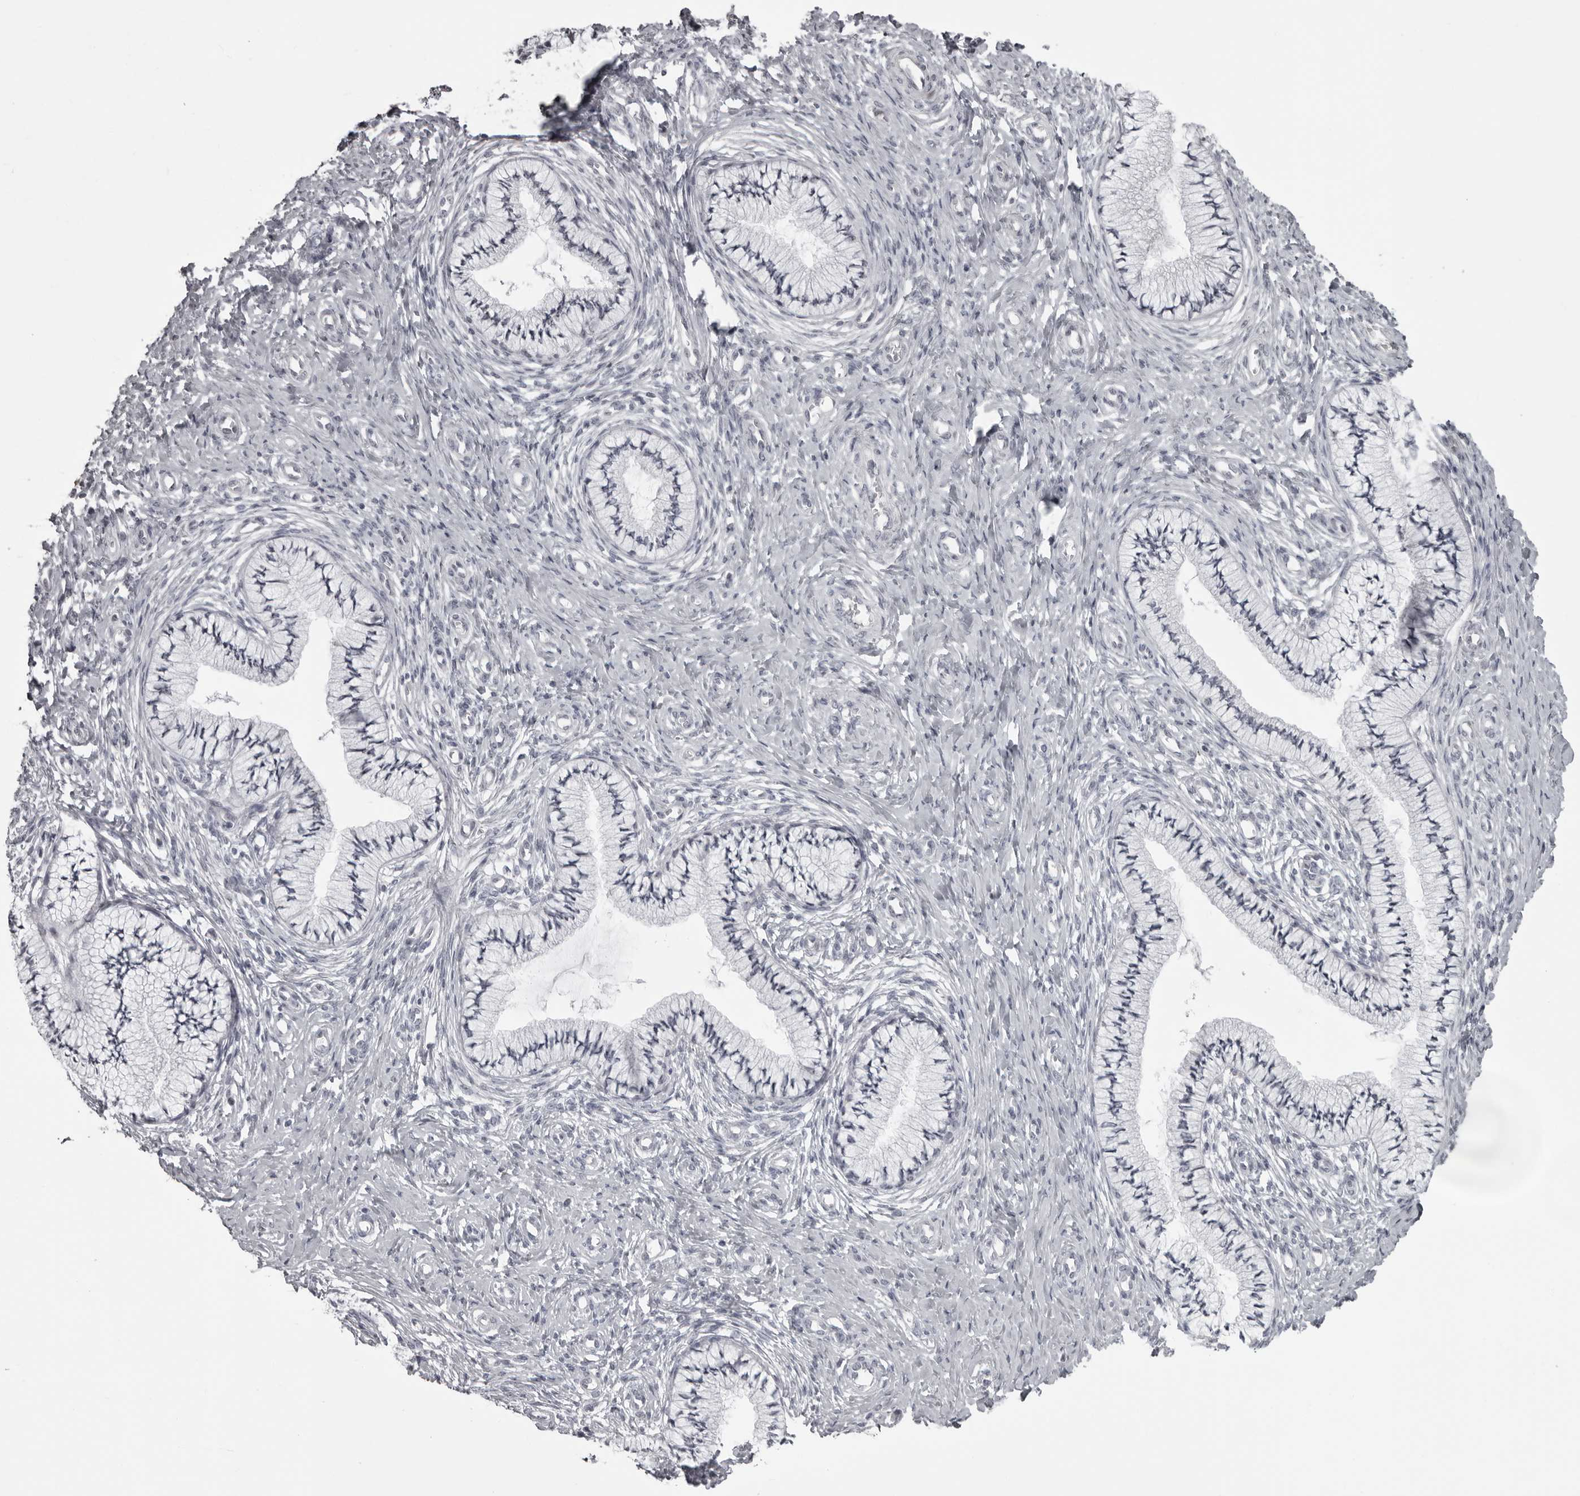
{"staining": {"intensity": "negative", "quantity": "none", "location": "none"}, "tissue": "cervix", "cell_type": "Glandular cells", "image_type": "normal", "snomed": [{"axis": "morphology", "description": "Normal tissue, NOS"}, {"axis": "topography", "description": "Cervix"}], "caption": "This photomicrograph is of unremarkable cervix stained with immunohistochemistry (IHC) to label a protein in brown with the nuclei are counter-stained blue. There is no expression in glandular cells.", "gene": "HELZ", "patient": {"sex": "female", "age": 36}}